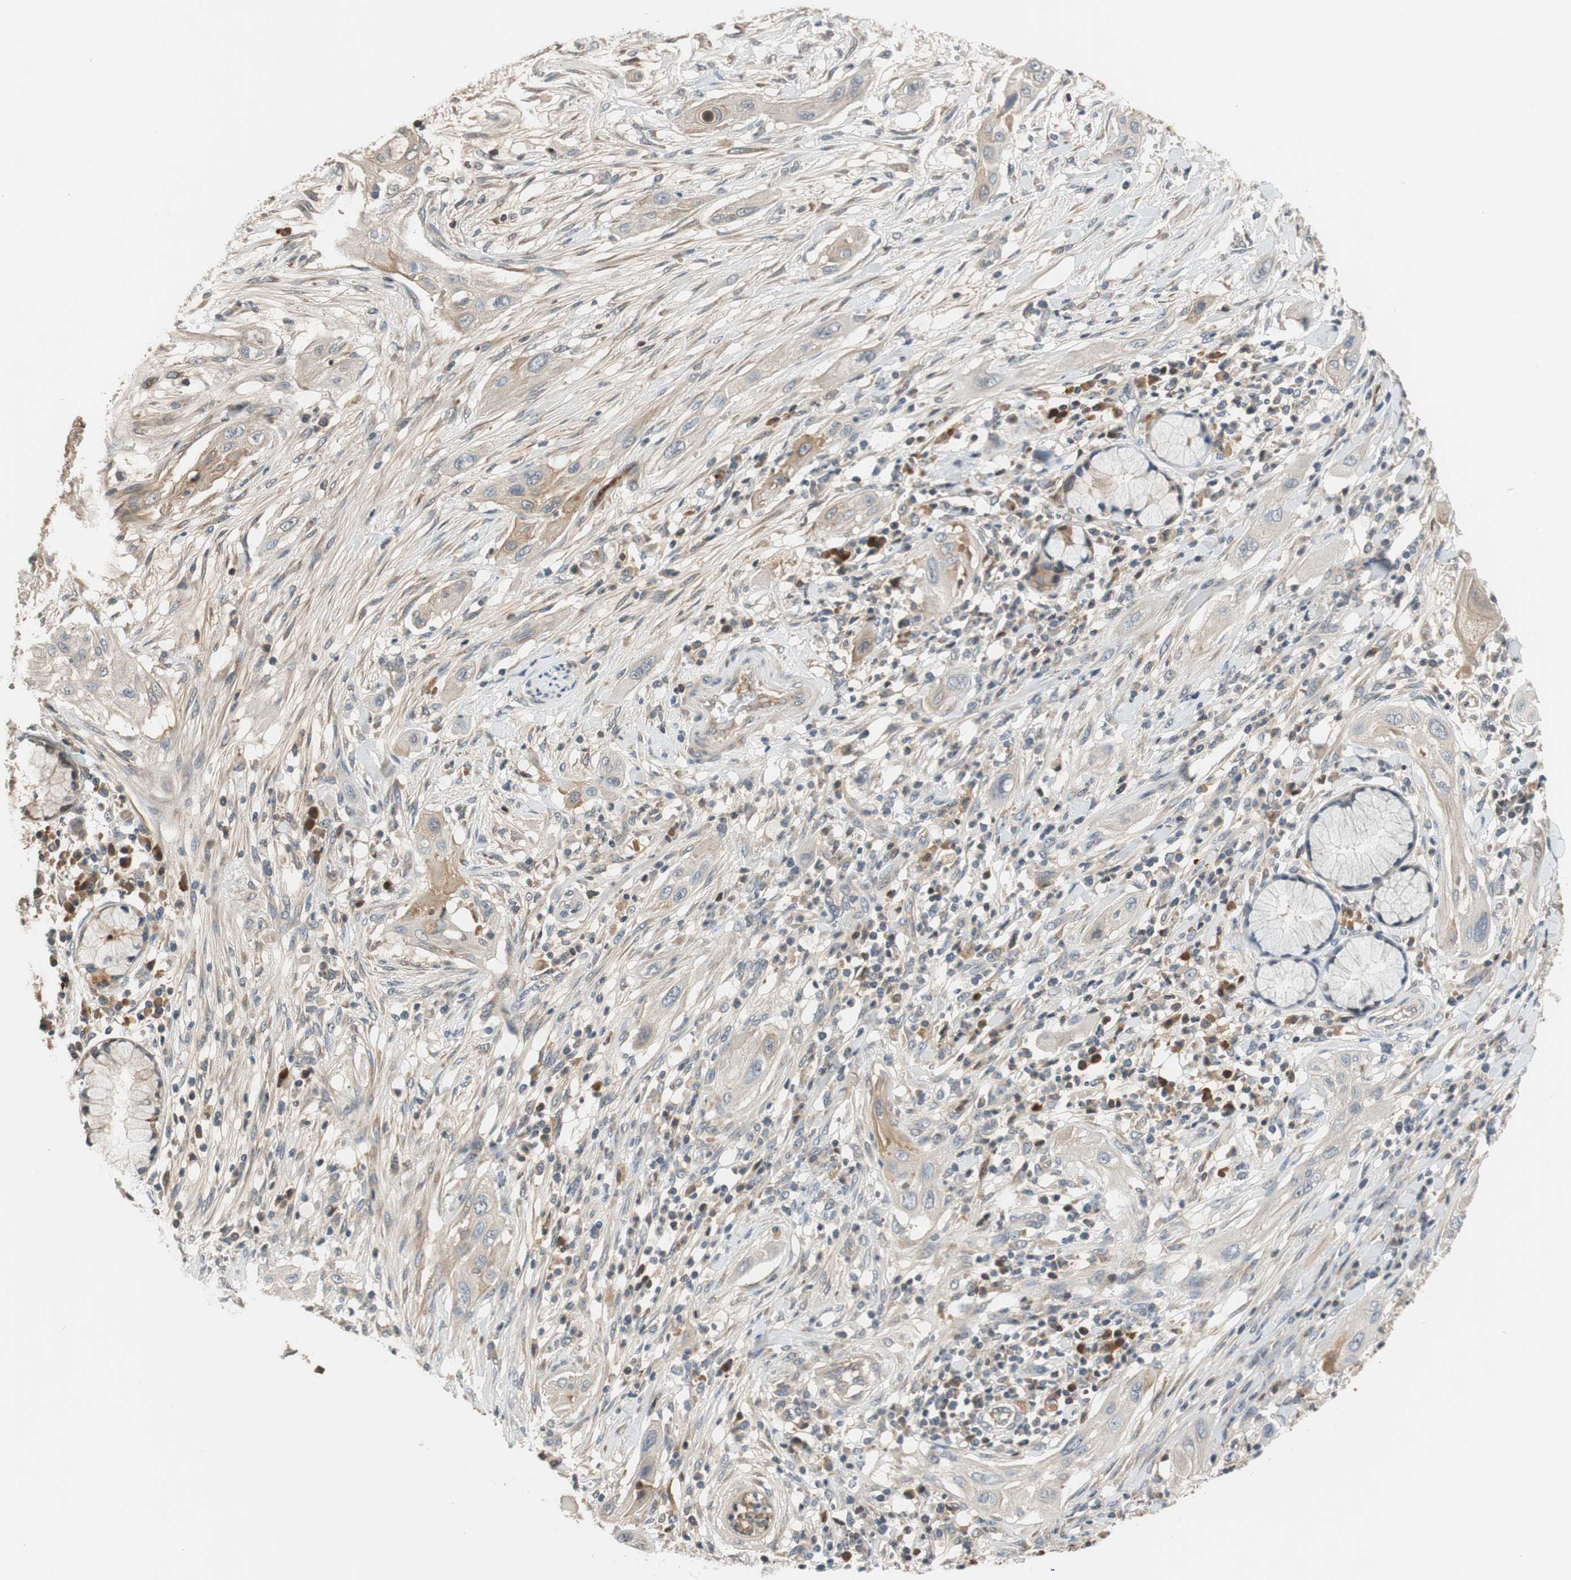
{"staining": {"intensity": "weak", "quantity": ">75%", "location": "cytoplasmic/membranous"}, "tissue": "lung cancer", "cell_type": "Tumor cells", "image_type": "cancer", "snomed": [{"axis": "morphology", "description": "Squamous cell carcinoma, NOS"}, {"axis": "topography", "description": "Lung"}], "caption": "IHC photomicrograph of neoplastic tissue: human squamous cell carcinoma (lung) stained using immunohistochemistry displays low levels of weak protein expression localized specifically in the cytoplasmic/membranous of tumor cells, appearing as a cytoplasmic/membranous brown color.", "gene": "C4A", "patient": {"sex": "female", "age": 47}}